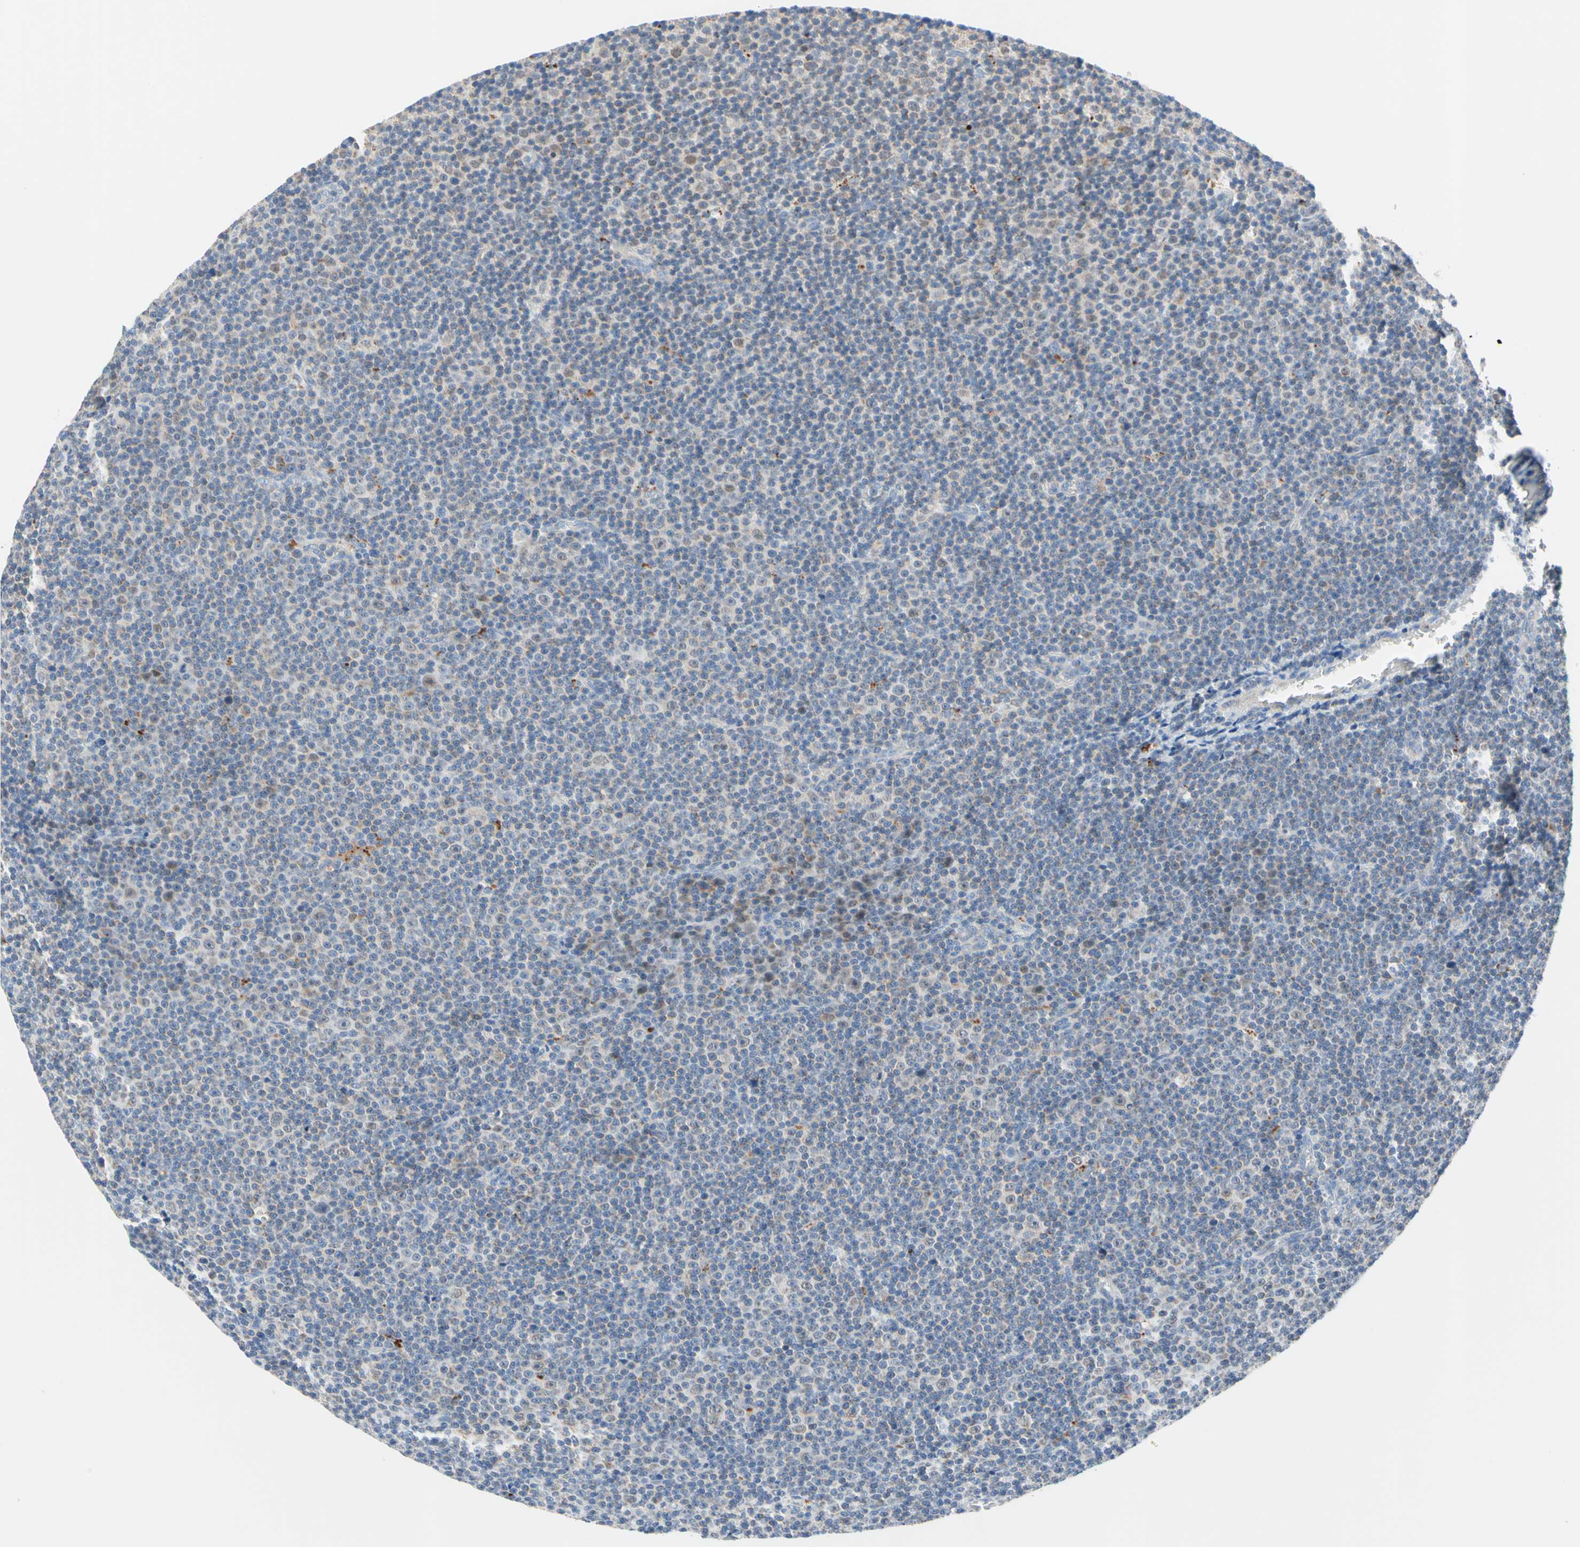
{"staining": {"intensity": "negative", "quantity": "none", "location": "none"}, "tissue": "lymphoma", "cell_type": "Tumor cells", "image_type": "cancer", "snomed": [{"axis": "morphology", "description": "Malignant lymphoma, non-Hodgkin's type, Low grade"}, {"axis": "topography", "description": "Lymph node"}], "caption": "The image shows no significant positivity in tumor cells of lymphoma.", "gene": "MFF", "patient": {"sex": "female", "age": 67}}